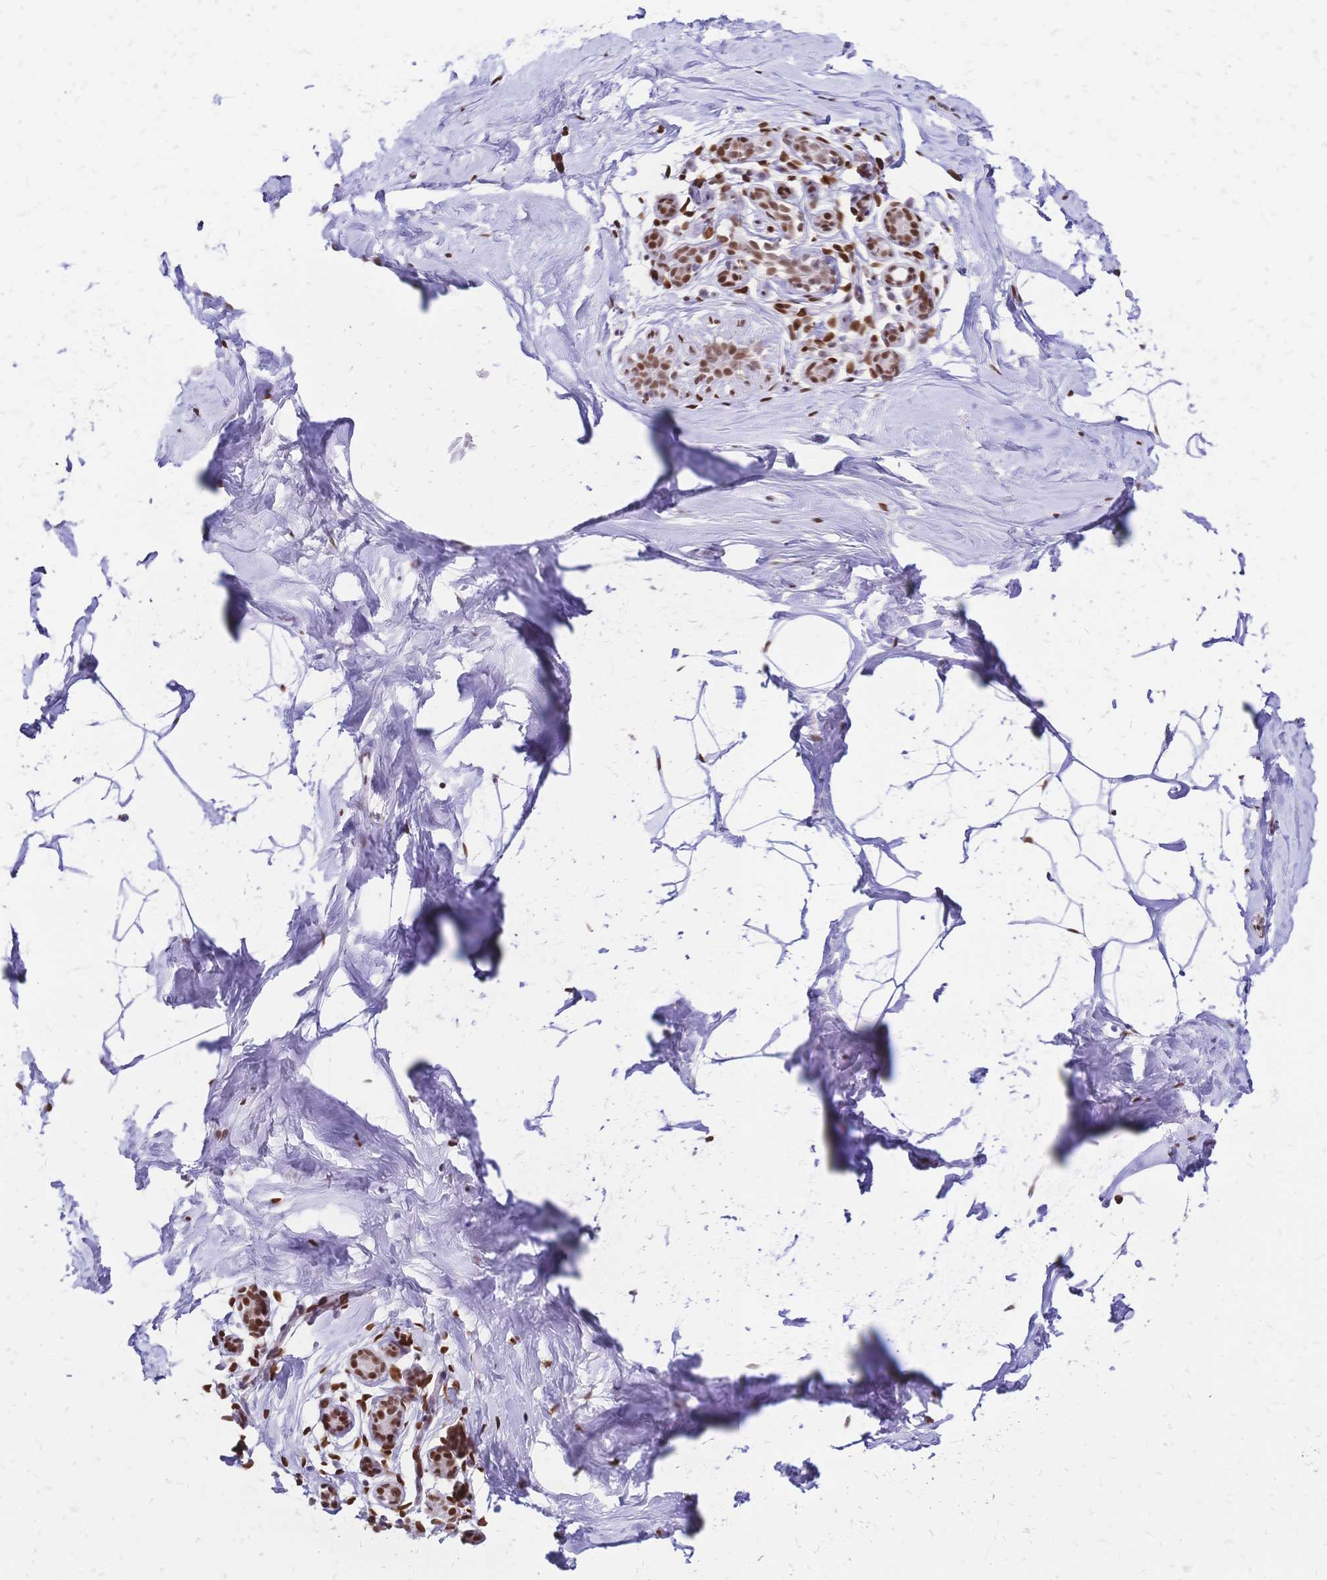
{"staining": {"intensity": "negative", "quantity": "none", "location": "none"}, "tissue": "breast", "cell_type": "Adipocytes", "image_type": "normal", "snomed": [{"axis": "morphology", "description": "Normal tissue, NOS"}, {"axis": "topography", "description": "Breast"}], "caption": "The image exhibits no significant expression in adipocytes of breast.", "gene": "NFIC", "patient": {"sex": "female", "age": 32}}